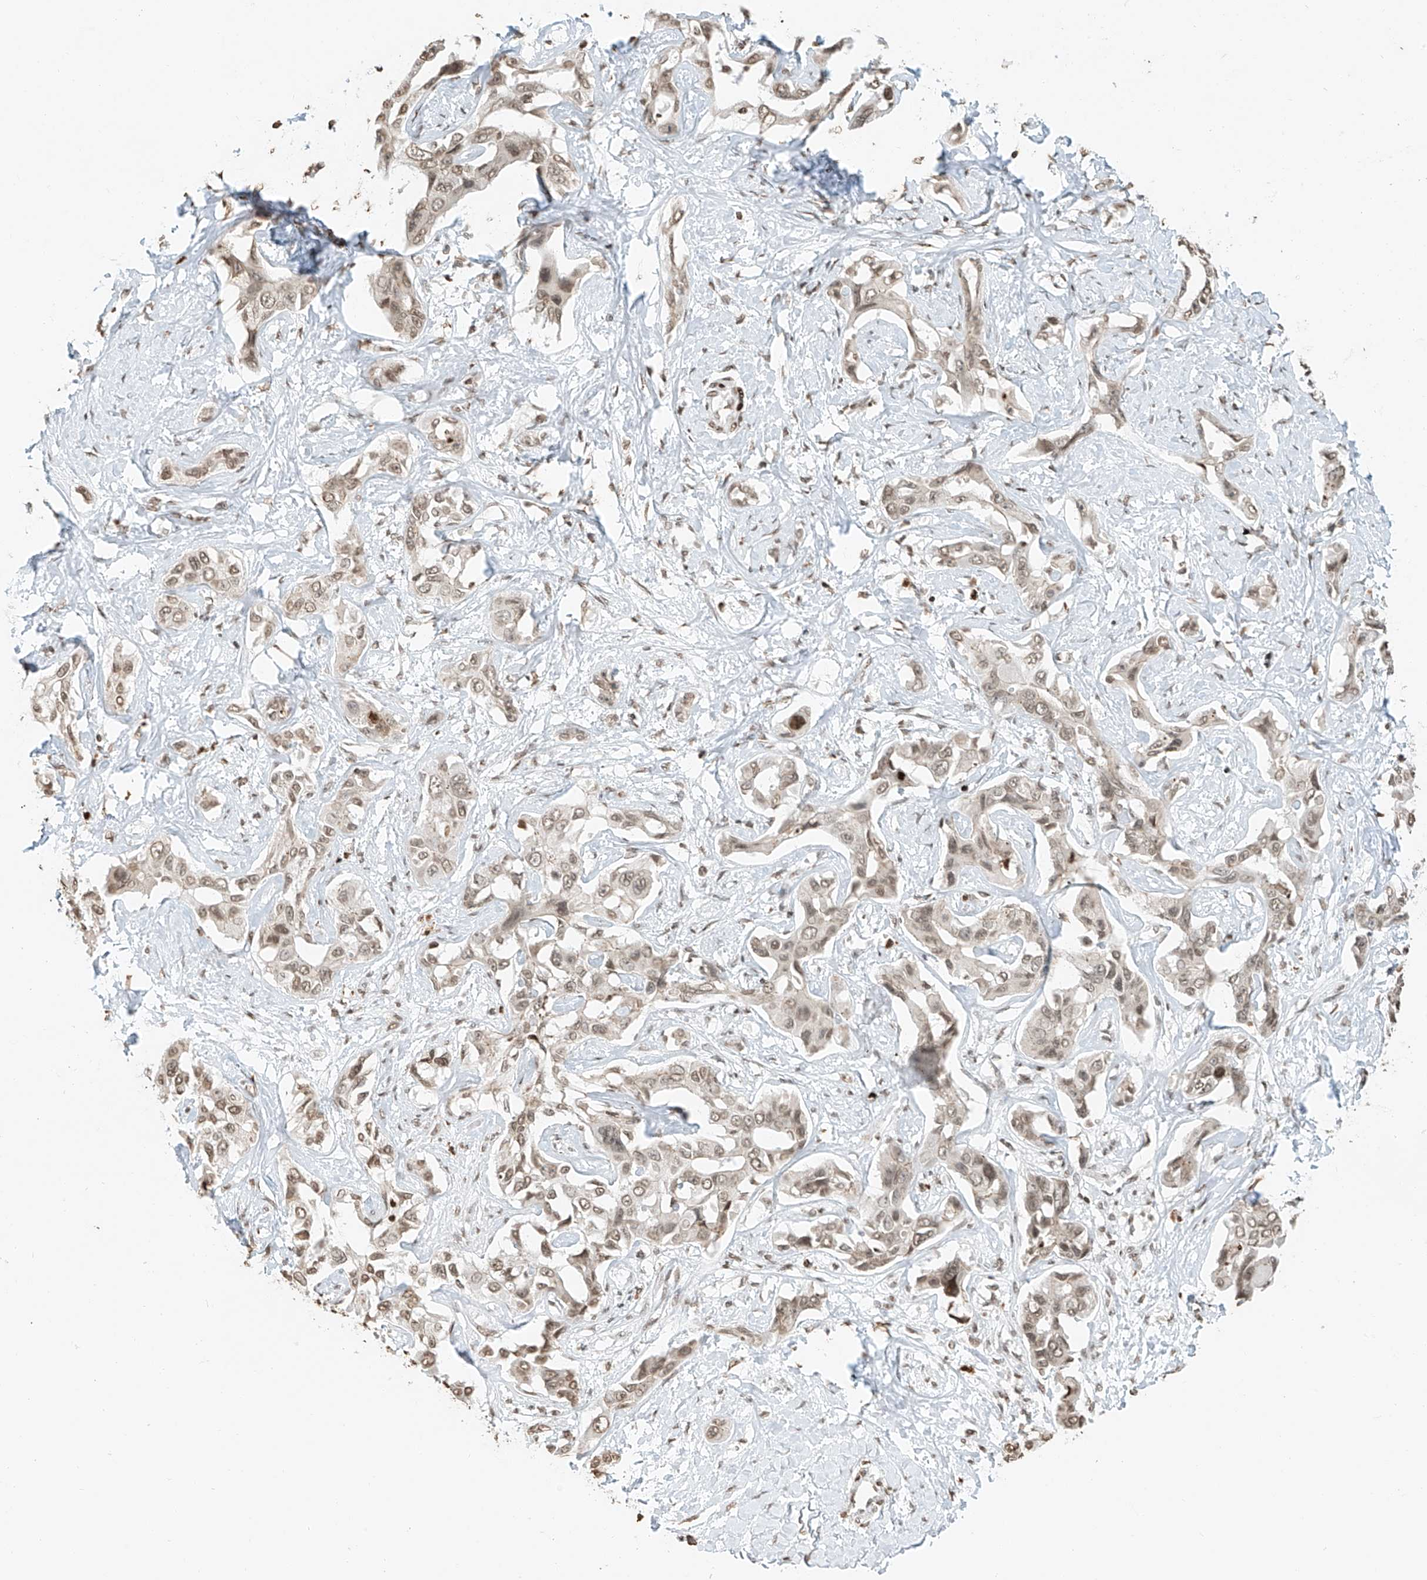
{"staining": {"intensity": "moderate", "quantity": ">75%", "location": "nuclear"}, "tissue": "liver cancer", "cell_type": "Tumor cells", "image_type": "cancer", "snomed": [{"axis": "morphology", "description": "Cholangiocarcinoma"}, {"axis": "topography", "description": "Liver"}], "caption": "A brown stain shows moderate nuclear positivity of a protein in liver cancer (cholangiocarcinoma) tumor cells. (Stains: DAB in brown, nuclei in blue, Microscopy: brightfield microscopy at high magnification).", "gene": "C17orf58", "patient": {"sex": "male", "age": 59}}